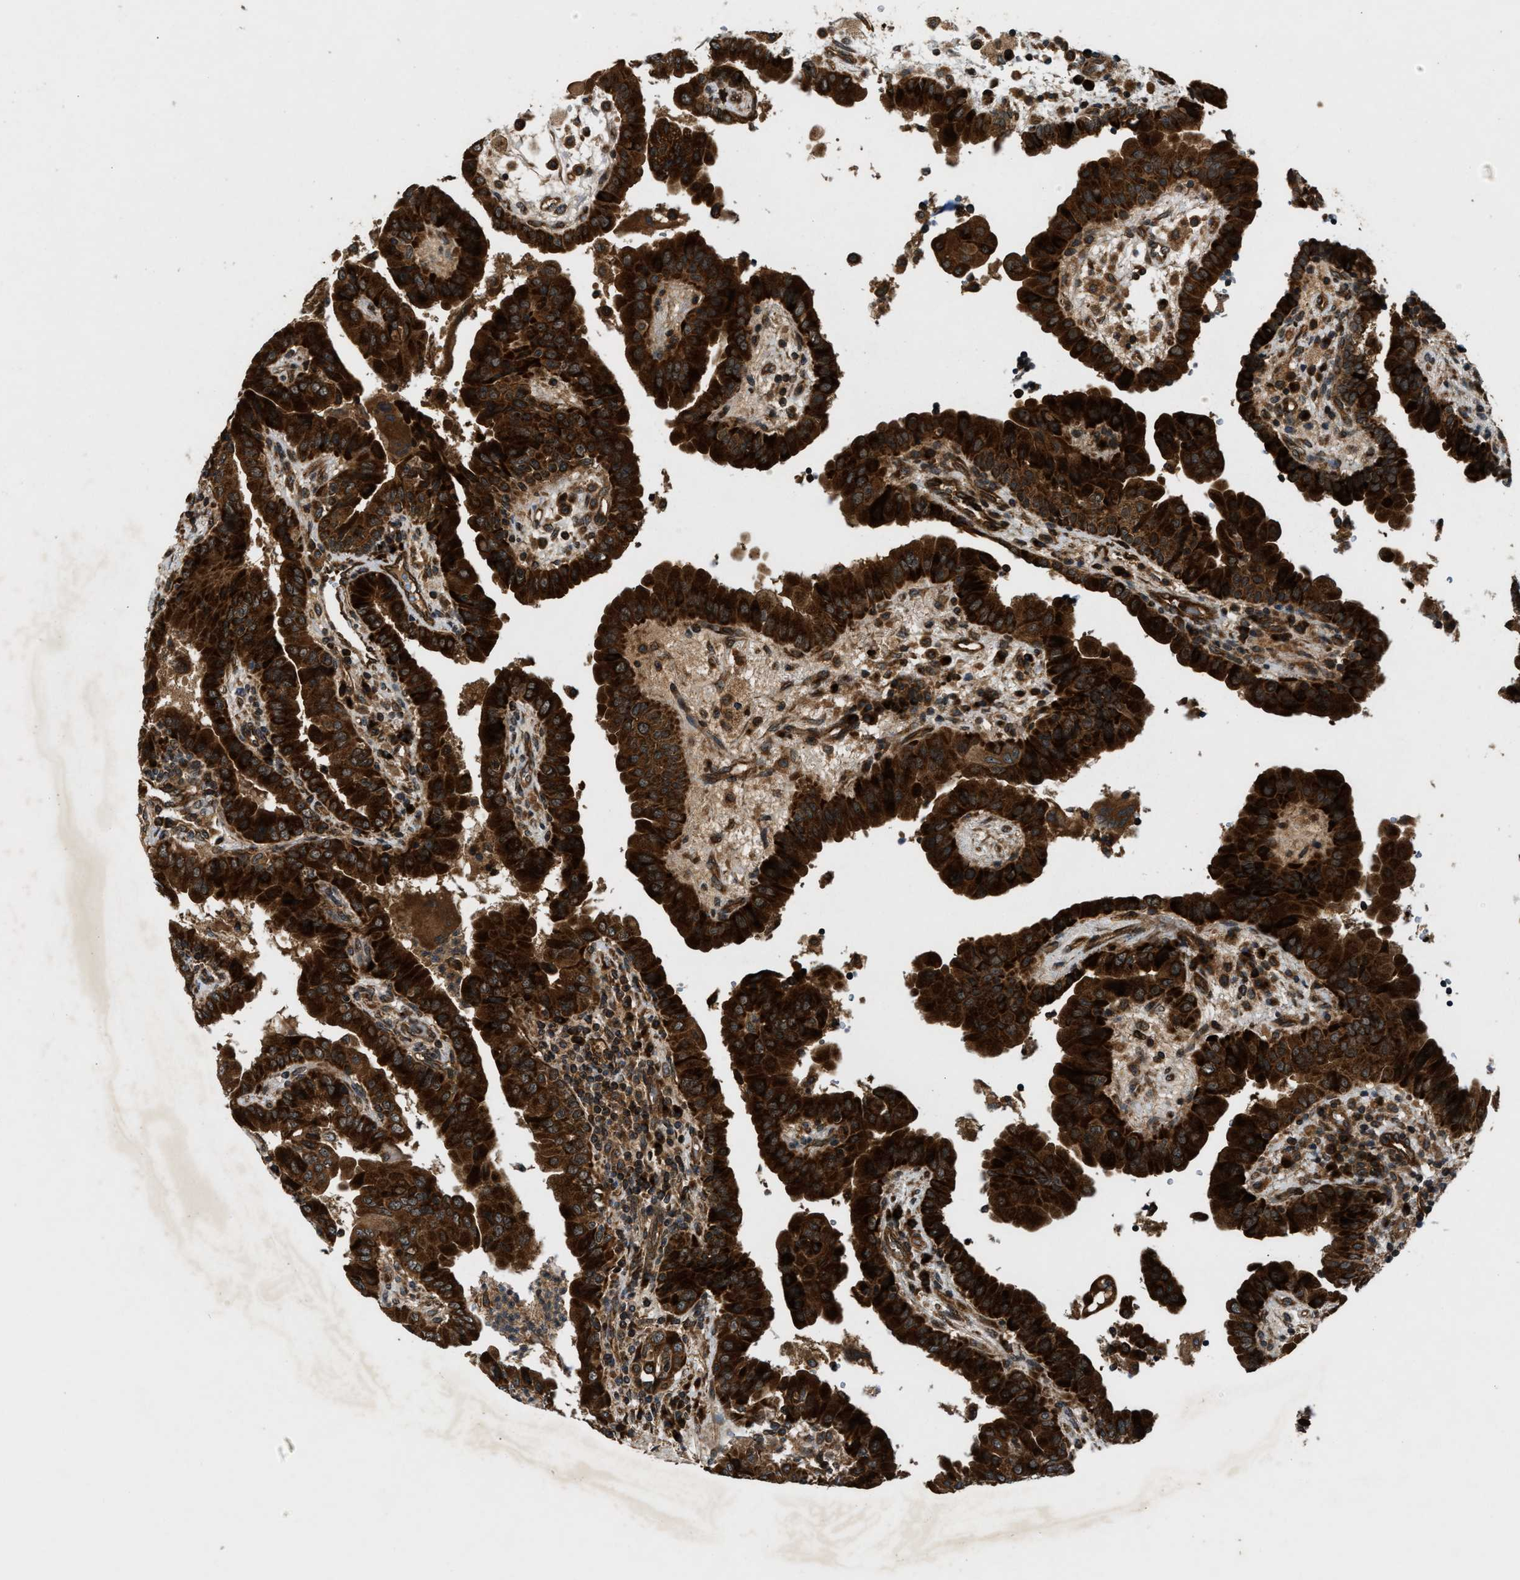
{"staining": {"intensity": "strong", "quantity": ">75%", "location": "cytoplasmic/membranous"}, "tissue": "thyroid cancer", "cell_type": "Tumor cells", "image_type": "cancer", "snomed": [{"axis": "morphology", "description": "Papillary adenocarcinoma, NOS"}, {"axis": "topography", "description": "Thyroid gland"}], "caption": "Brown immunohistochemical staining in thyroid cancer shows strong cytoplasmic/membranous expression in approximately >75% of tumor cells. Nuclei are stained in blue.", "gene": "PNPLA8", "patient": {"sex": "male", "age": 33}}